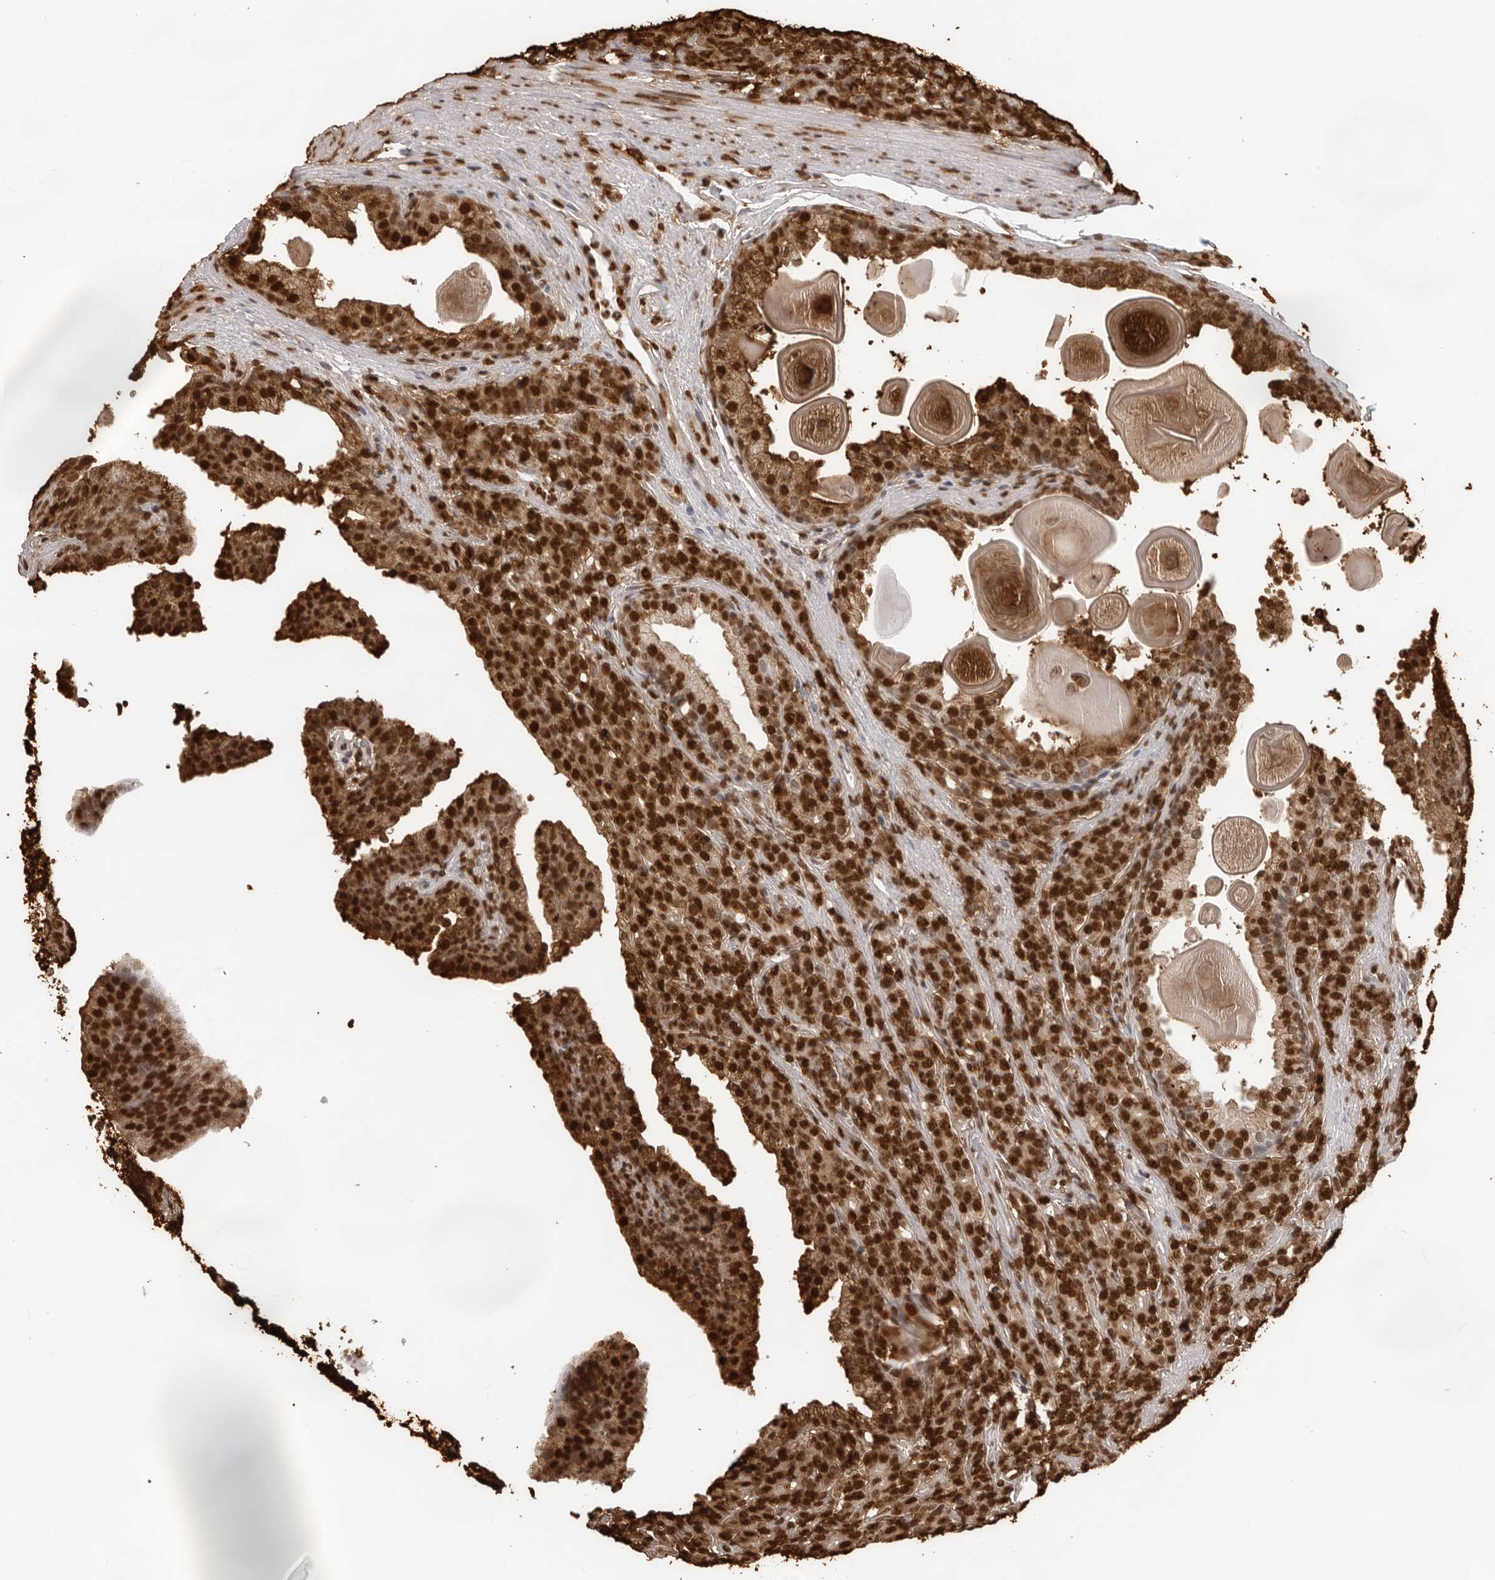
{"staining": {"intensity": "strong", "quantity": ">75%", "location": "nuclear"}, "tissue": "prostate cancer", "cell_type": "Tumor cells", "image_type": "cancer", "snomed": [{"axis": "morphology", "description": "Adenocarcinoma, High grade"}, {"axis": "topography", "description": "Prostate"}], "caption": "Immunohistochemical staining of prostate adenocarcinoma (high-grade) shows strong nuclear protein staining in approximately >75% of tumor cells.", "gene": "ZFP91", "patient": {"sex": "male", "age": 62}}